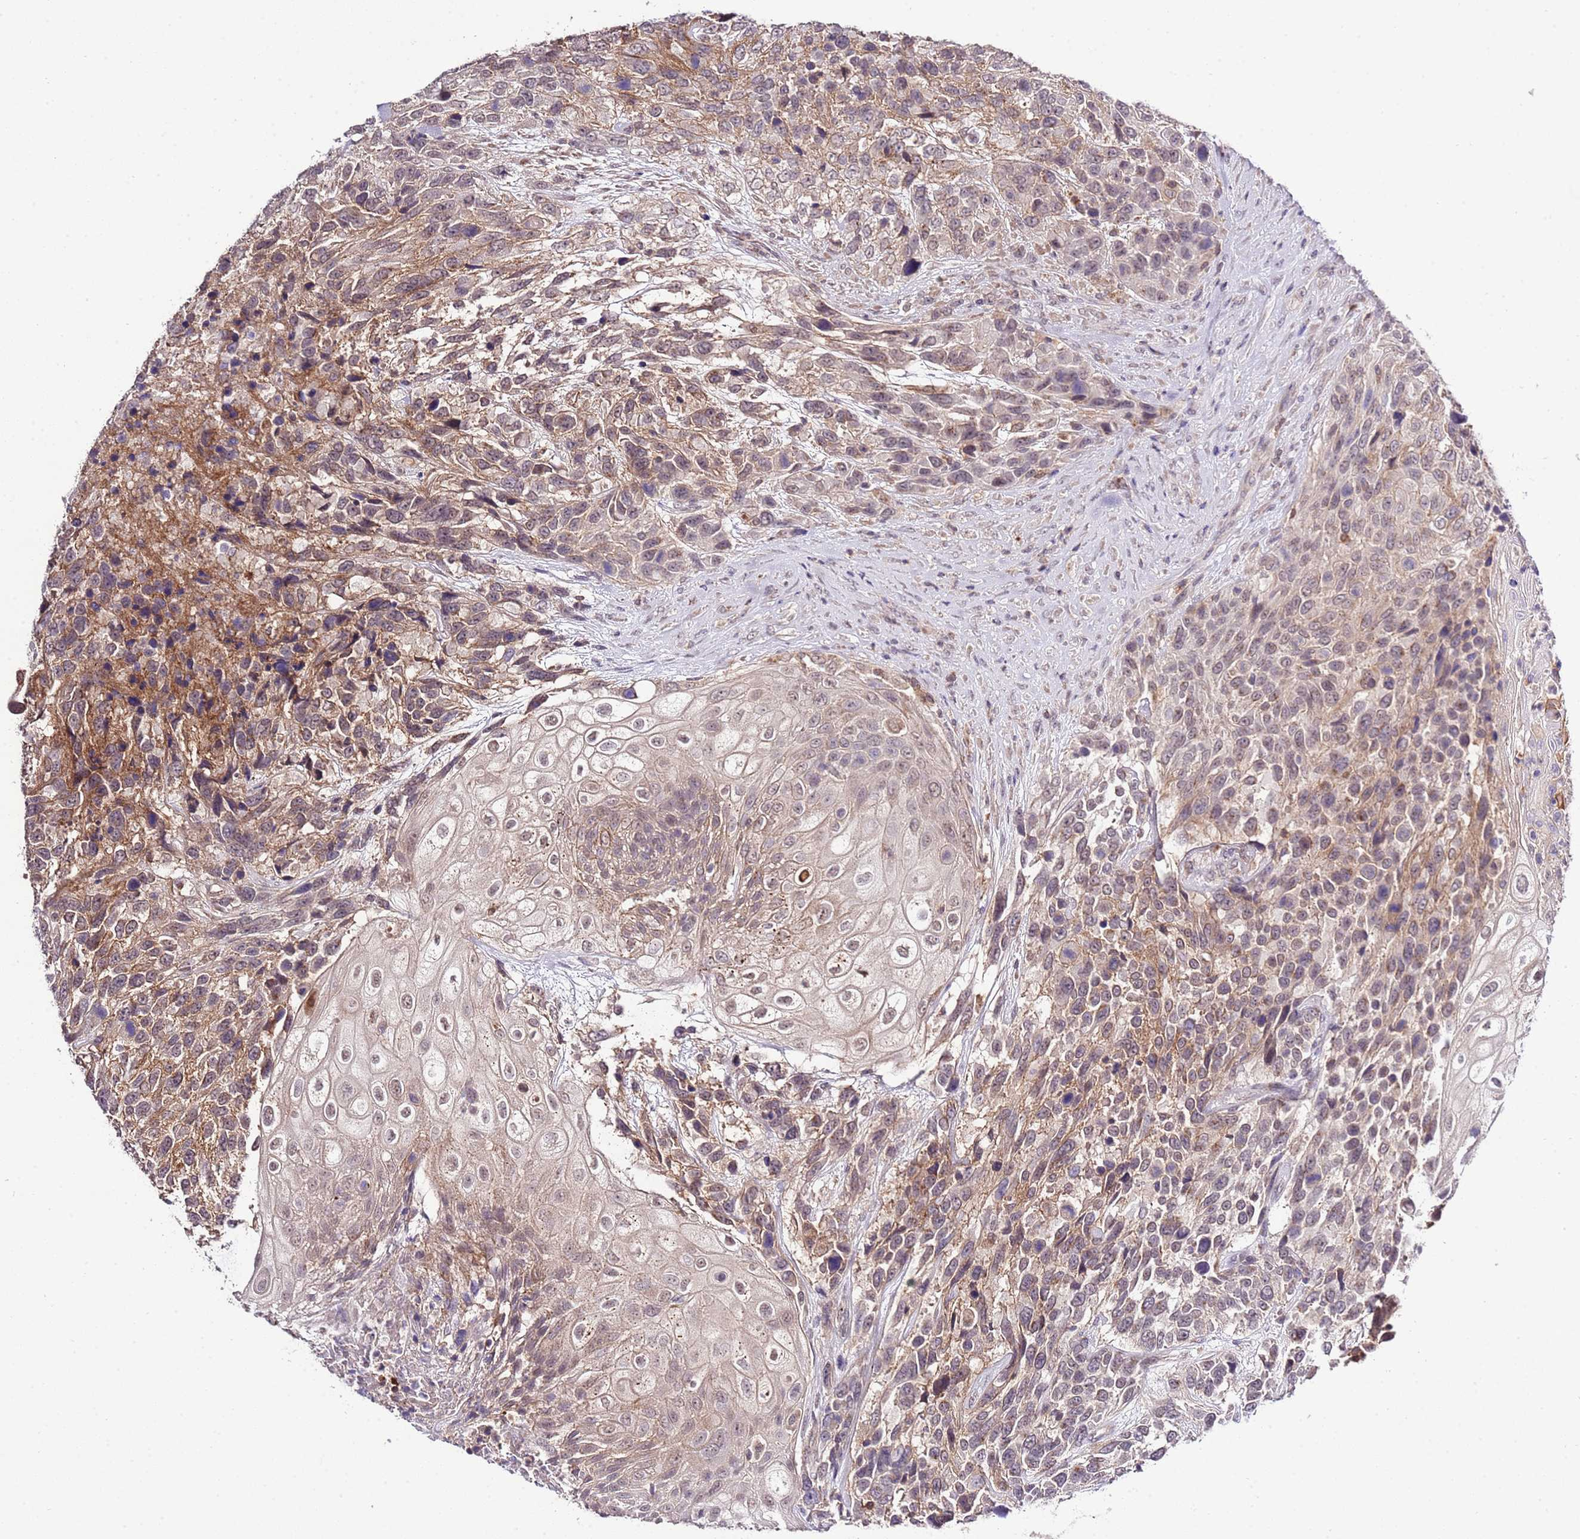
{"staining": {"intensity": "weak", "quantity": ">75%", "location": "cytoplasmic/membranous"}, "tissue": "urothelial cancer", "cell_type": "Tumor cells", "image_type": "cancer", "snomed": [{"axis": "morphology", "description": "Urothelial carcinoma, High grade"}, {"axis": "topography", "description": "Urinary bladder"}], "caption": "Urothelial carcinoma (high-grade) stained with immunohistochemistry displays weak cytoplasmic/membranous positivity in approximately >75% of tumor cells.", "gene": "EFHD1", "patient": {"sex": "female", "age": 70}}